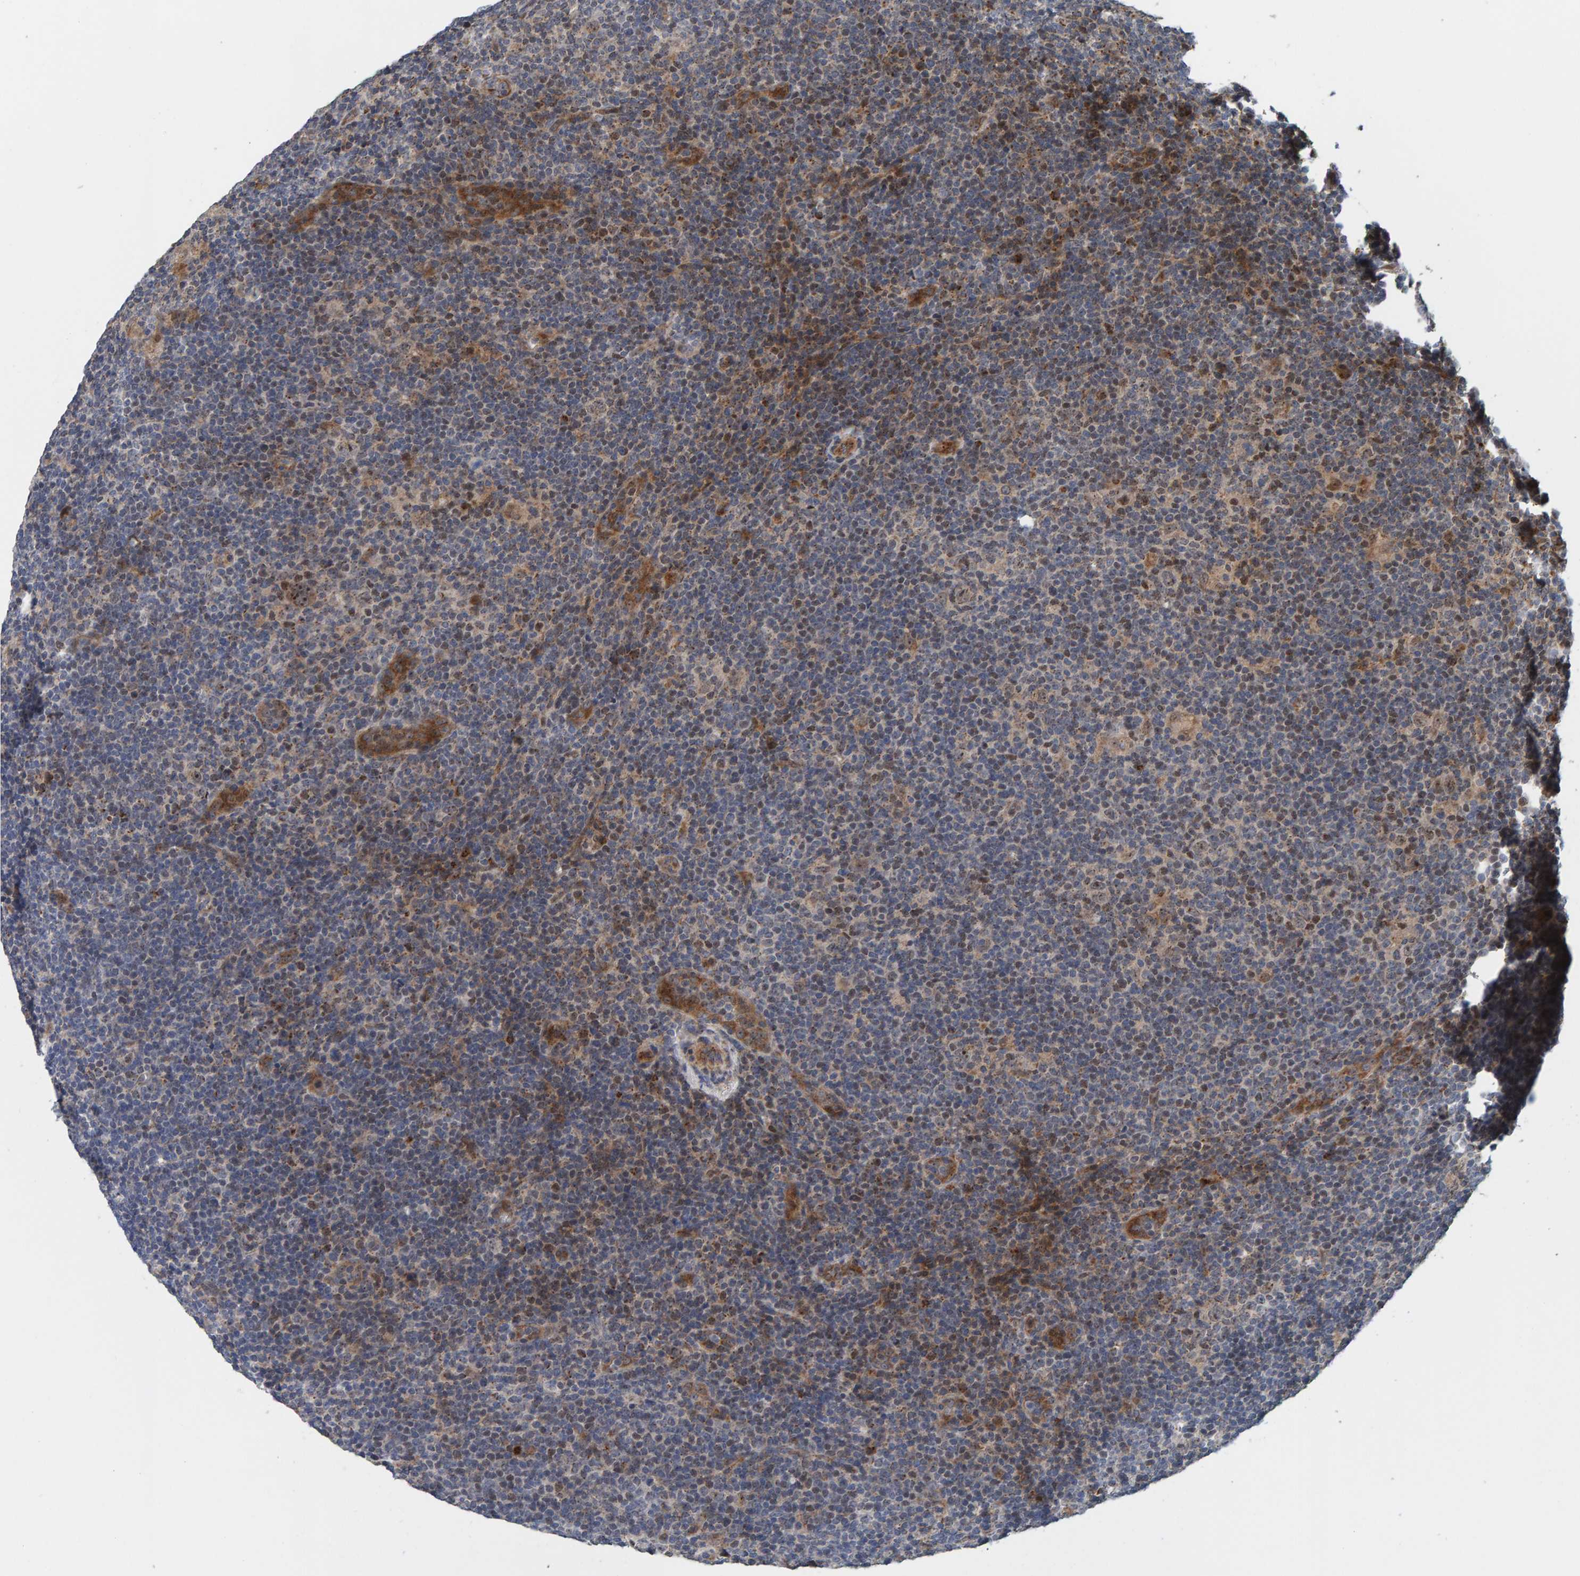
{"staining": {"intensity": "weak", "quantity": ">75%", "location": "cytoplasmic/membranous,nuclear"}, "tissue": "lymphoma", "cell_type": "Tumor cells", "image_type": "cancer", "snomed": [{"axis": "morphology", "description": "Hodgkin's disease, NOS"}, {"axis": "topography", "description": "Lymph node"}], "caption": "This is a photomicrograph of IHC staining of lymphoma, which shows weak expression in the cytoplasmic/membranous and nuclear of tumor cells.", "gene": "CCDC25", "patient": {"sex": "female", "age": 57}}